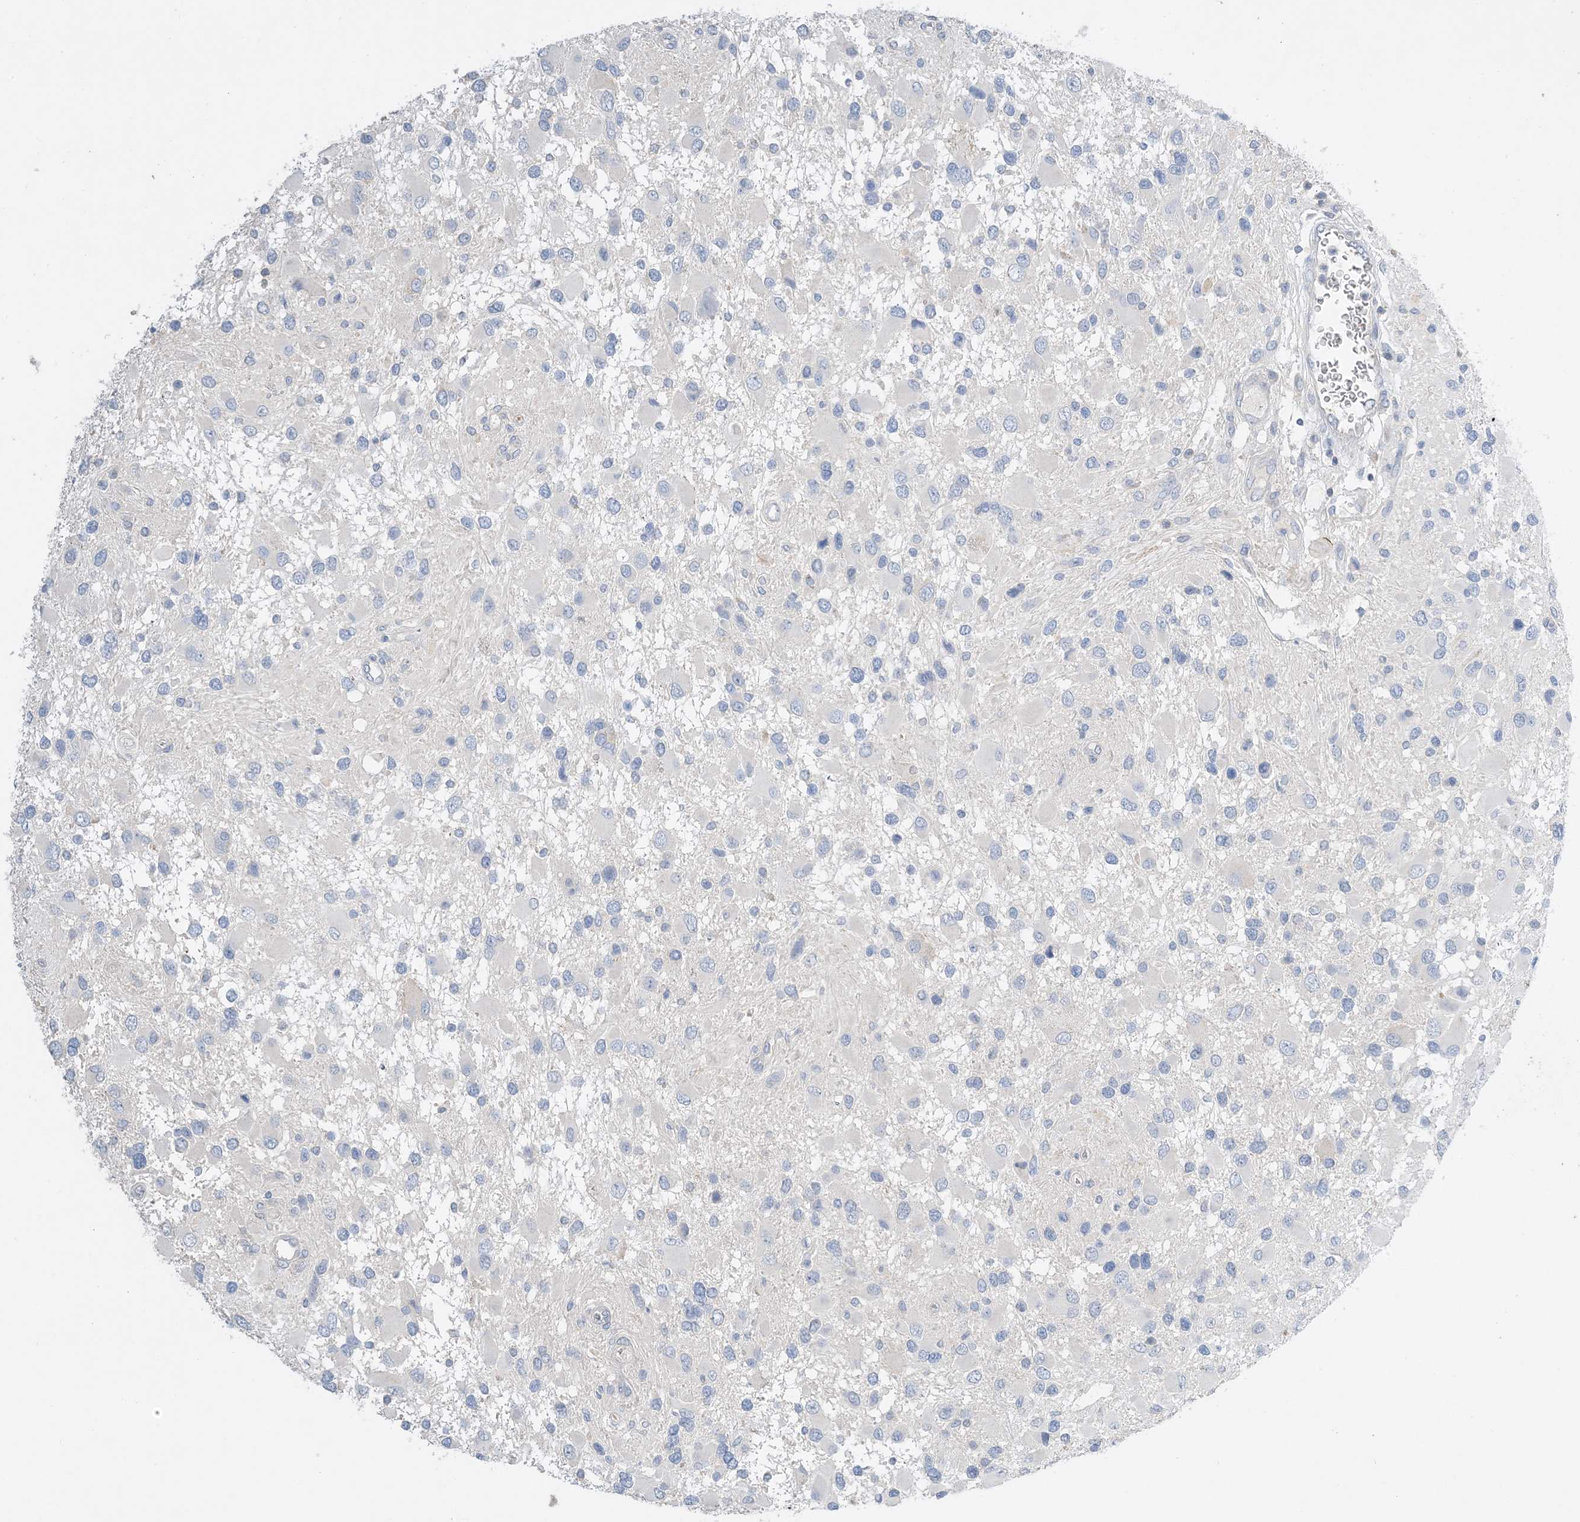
{"staining": {"intensity": "negative", "quantity": "none", "location": "none"}, "tissue": "glioma", "cell_type": "Tumor cells", "image_type": "cancer", "snomed": [{"axis": "morphology", "description": "Glioma, malignant, High grade"}, {"axis": "topography", "description": "Brain"}], "caption": "This micrograph is of glioma stained with immunohistochemistry (IHC) to label a protein in brown with the nuclei are counter-stained blue. There is no staining in tumor cells. The staining is performed using DAB brown chromogen with nuclei counter-stained in using hematoxylin.", "gene": "KPRP", "patient": {"sex": "male", "age": 53}}